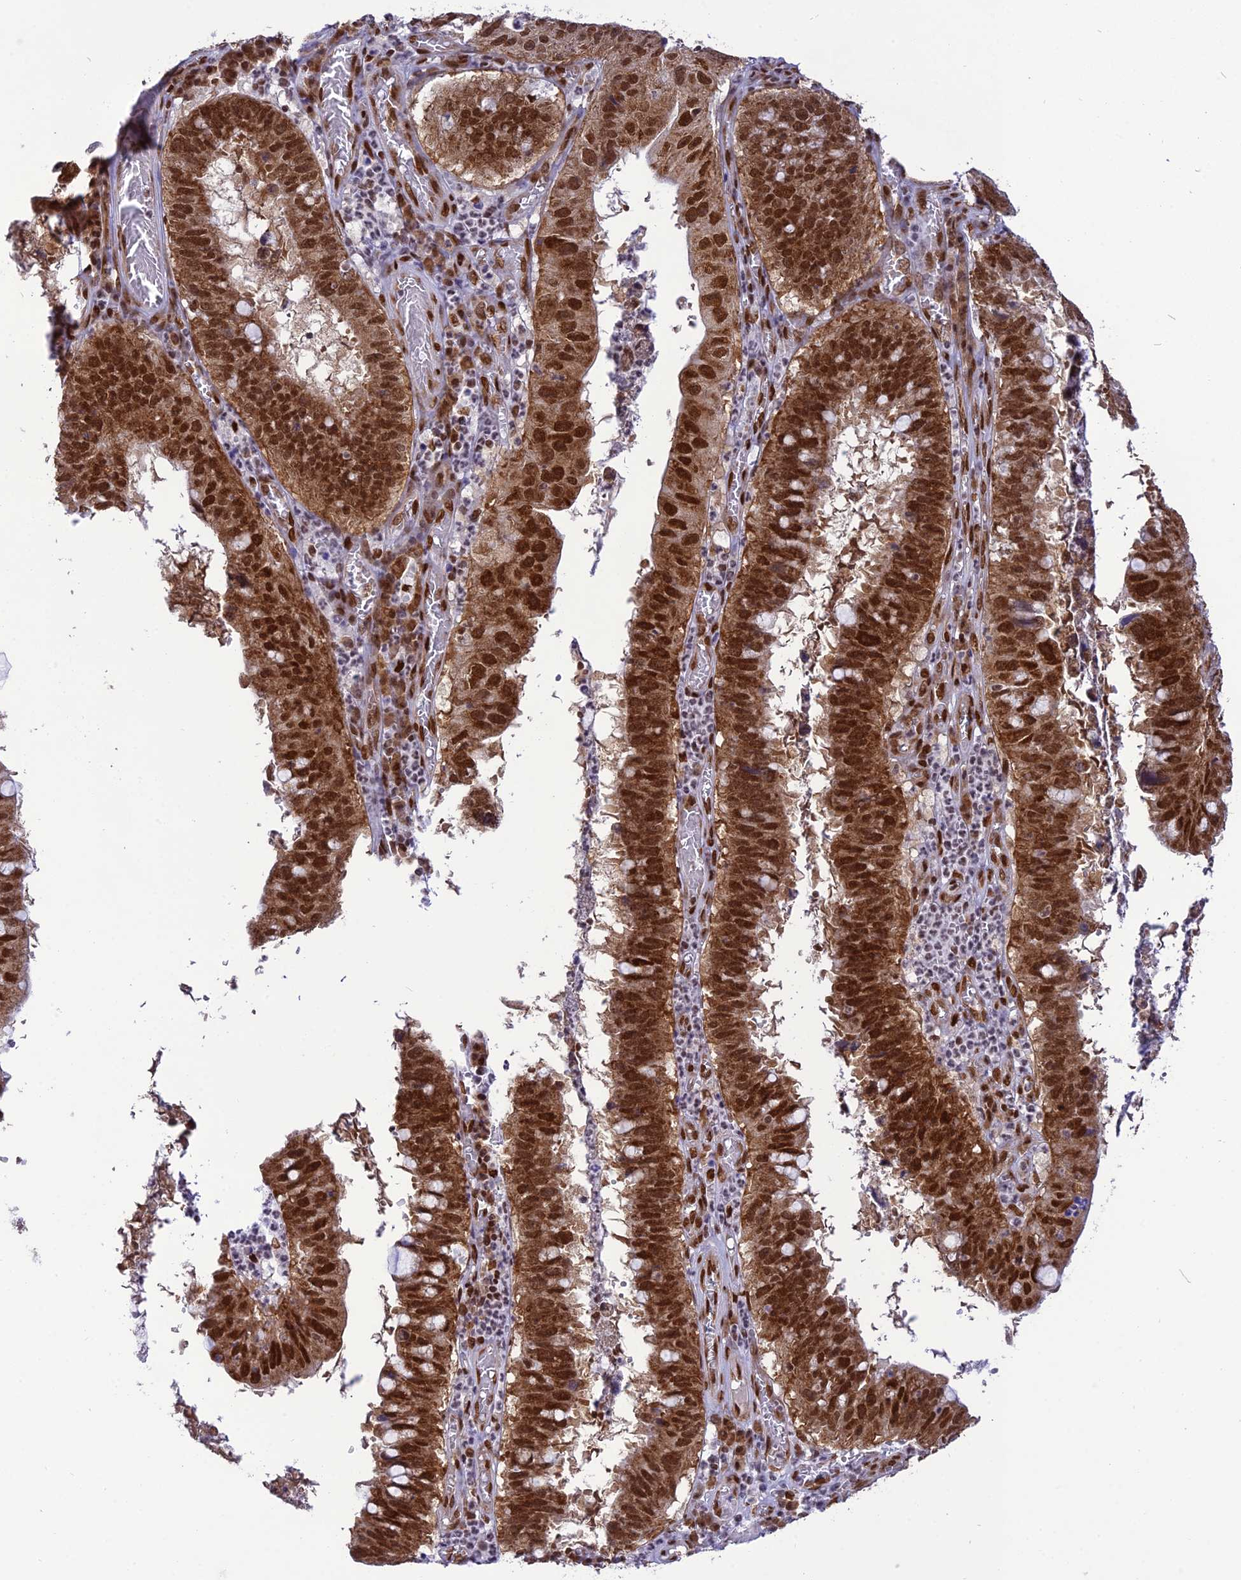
{"staining": {"intensity": "strong", "quantity": ">75%", "location": "cytoplasmic/membranous,nuclear"}, "tissue": "stomach cancer", "cell_type": "Tumor cells", "image_type": "cancer", "snomed": [{"axis": "morphology", "description": "Adenocarcinoma, NOS"}, {"axis": "topography", "description": "Stomach"}], "caption": "Immunohistochemistry image of human stomach adenocarcinoma stained for a protein (brown), which reveals high levels of strong cytoplasmic/membranous and nuclear positivity in about >75% of tumor cells.", "gene": "DDX1", "patient": {"sex": "male", "age": 59}}